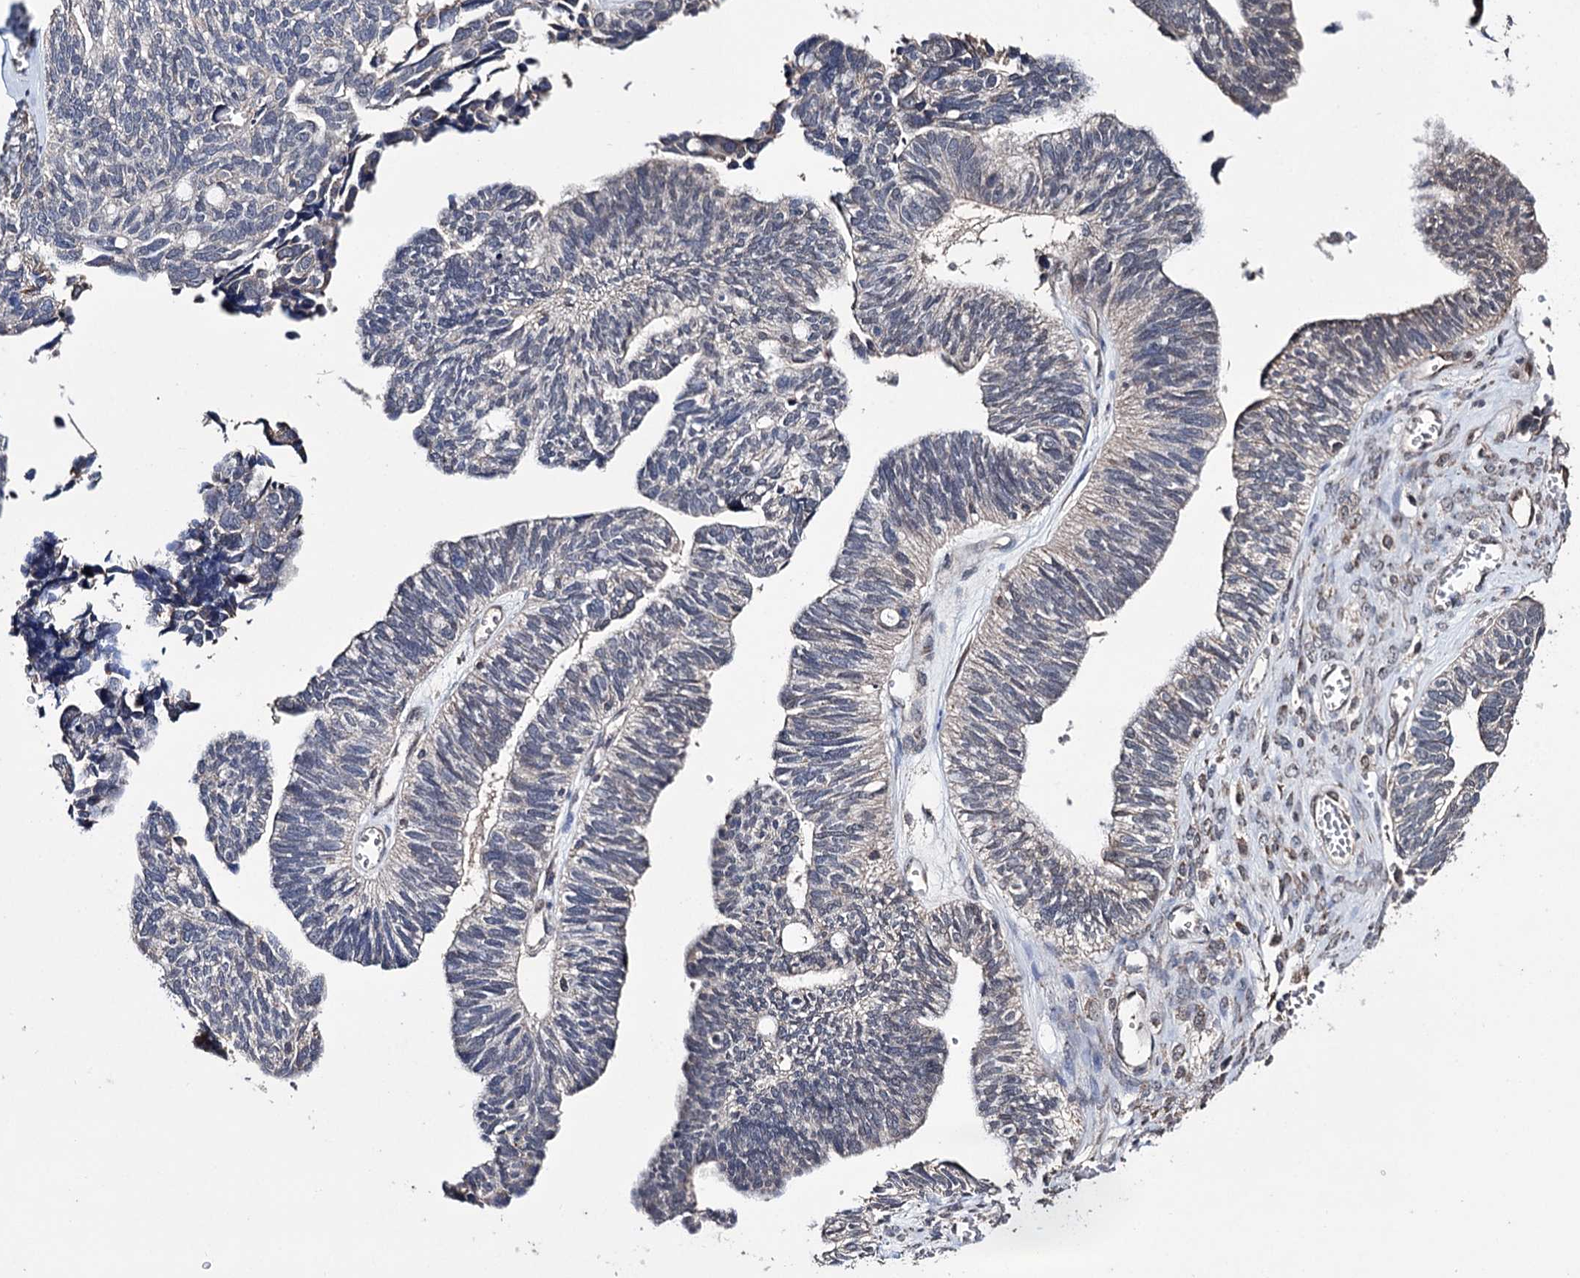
{"staining": {"intensity": "moderate", "quantity": "<25%", "location": "cytoplasmic/membranous"}, "tissue": "ovarian cancer", "cell_type": "Tumor cells", "image_type": "cancer", "snomed": [{"axis": "morphology", "description": "Cystadenocarcinoma, serous, NOS"}, {"axis": "topography", "description": "Ovary"}], "caption": "Tumor cells reveal low levels of moderate cytoplasmic/membranous expression in approximately <25% of cells in human serous cystadenocarcinoma (ovarian).", "gene": "CLPB", "patient": {"sex": "female", "age": 79}}